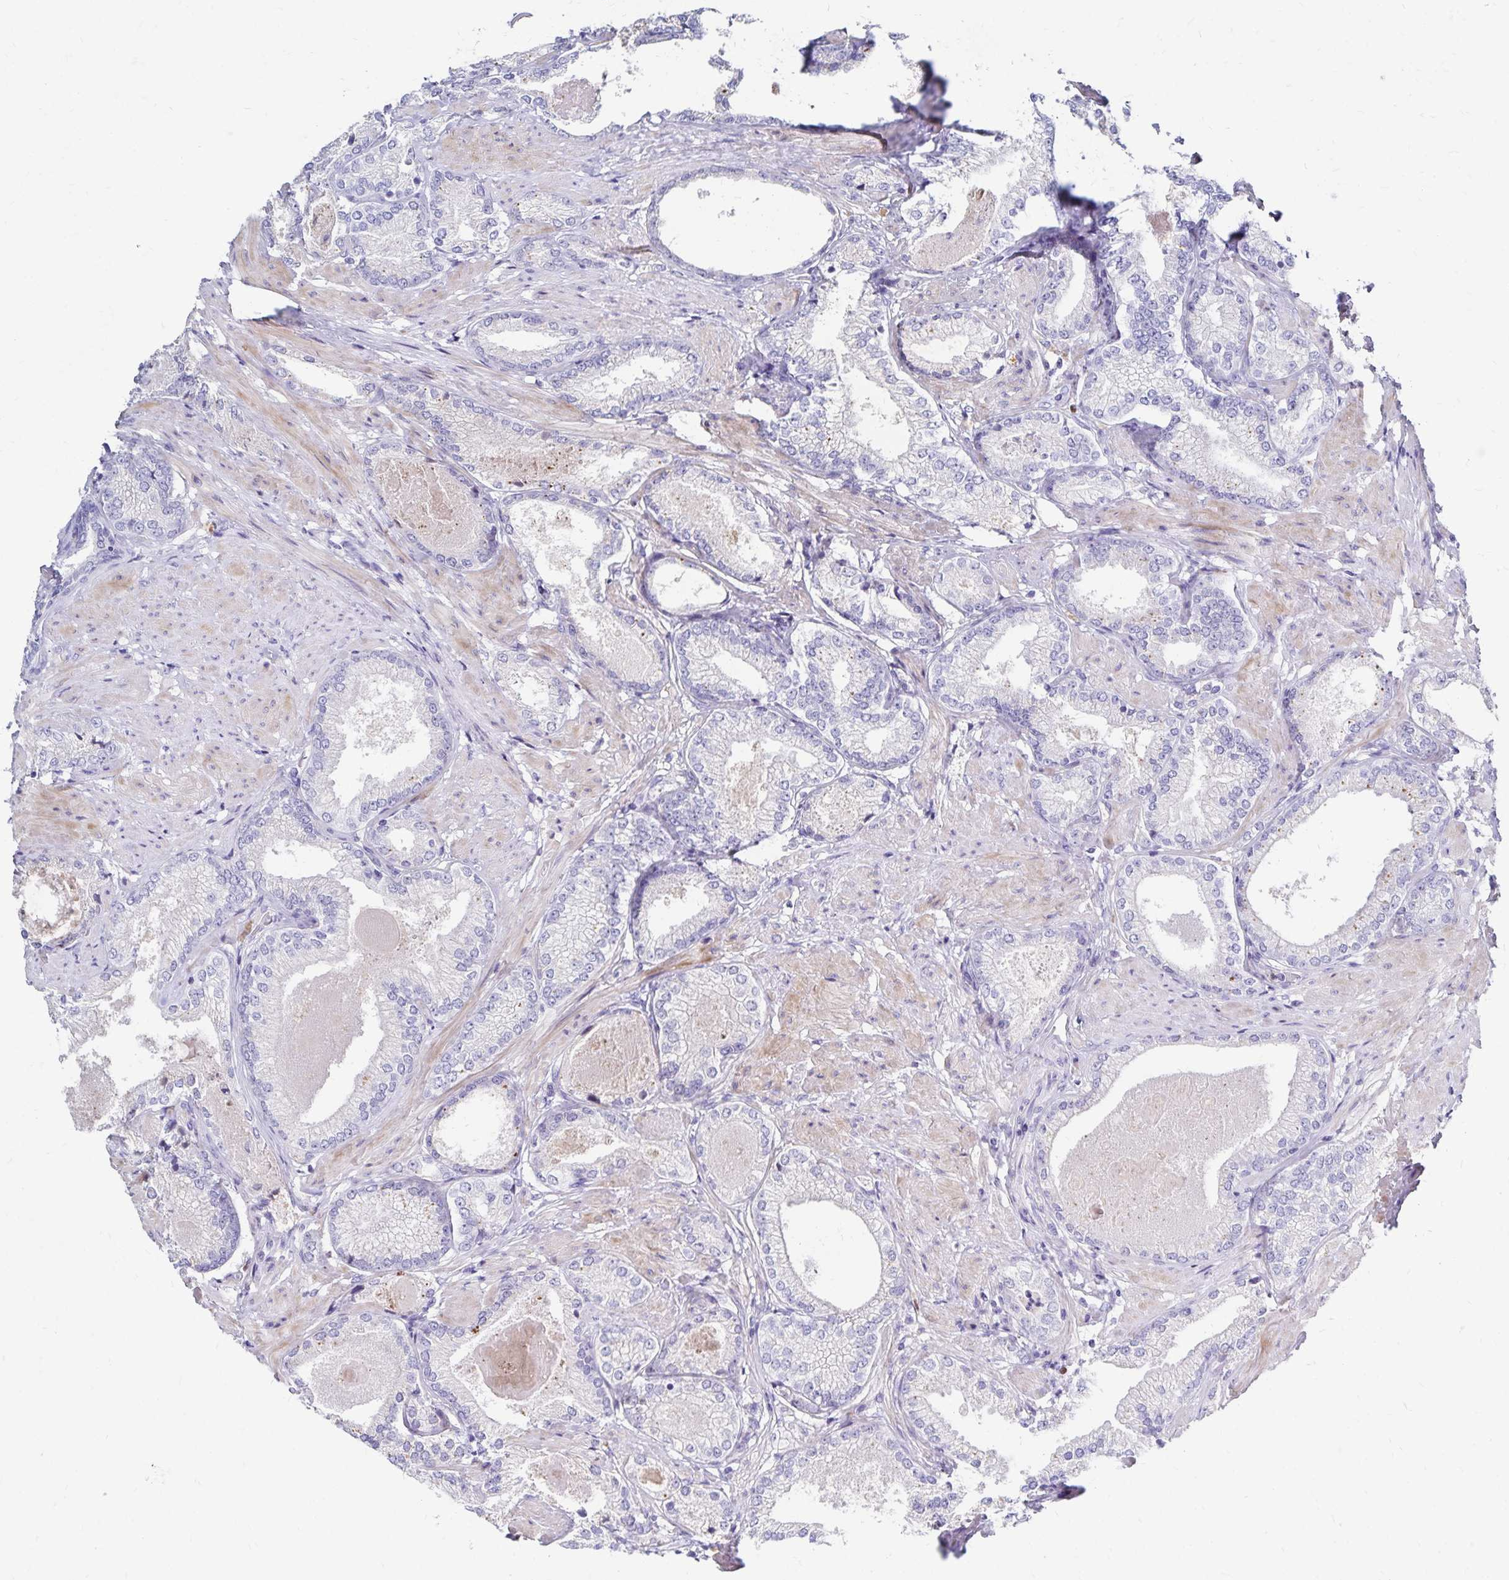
{"staining": {"intensity": "negative", "quantity": "none", "location": "none"}, "tissue": "prostate cancer", "cell_type": "Tumor cells", "image_type": "cancer", "snomed": [{"axis": "morphology", "description": "Adenocarcinoma, High grade"}, {"axis": "topography", "description": "Prostate and seminal vesicle, NOS"}], "caption": "Immunohistochemistry (IHC) micrograph of neoplastic tissue: human adenocarcinoma (high-grade) (prostate) stained with DAB displays no significant protein expression in tumor cells.", "gene": "PAX5", "patient": {"sex": "male", "age": 61}}